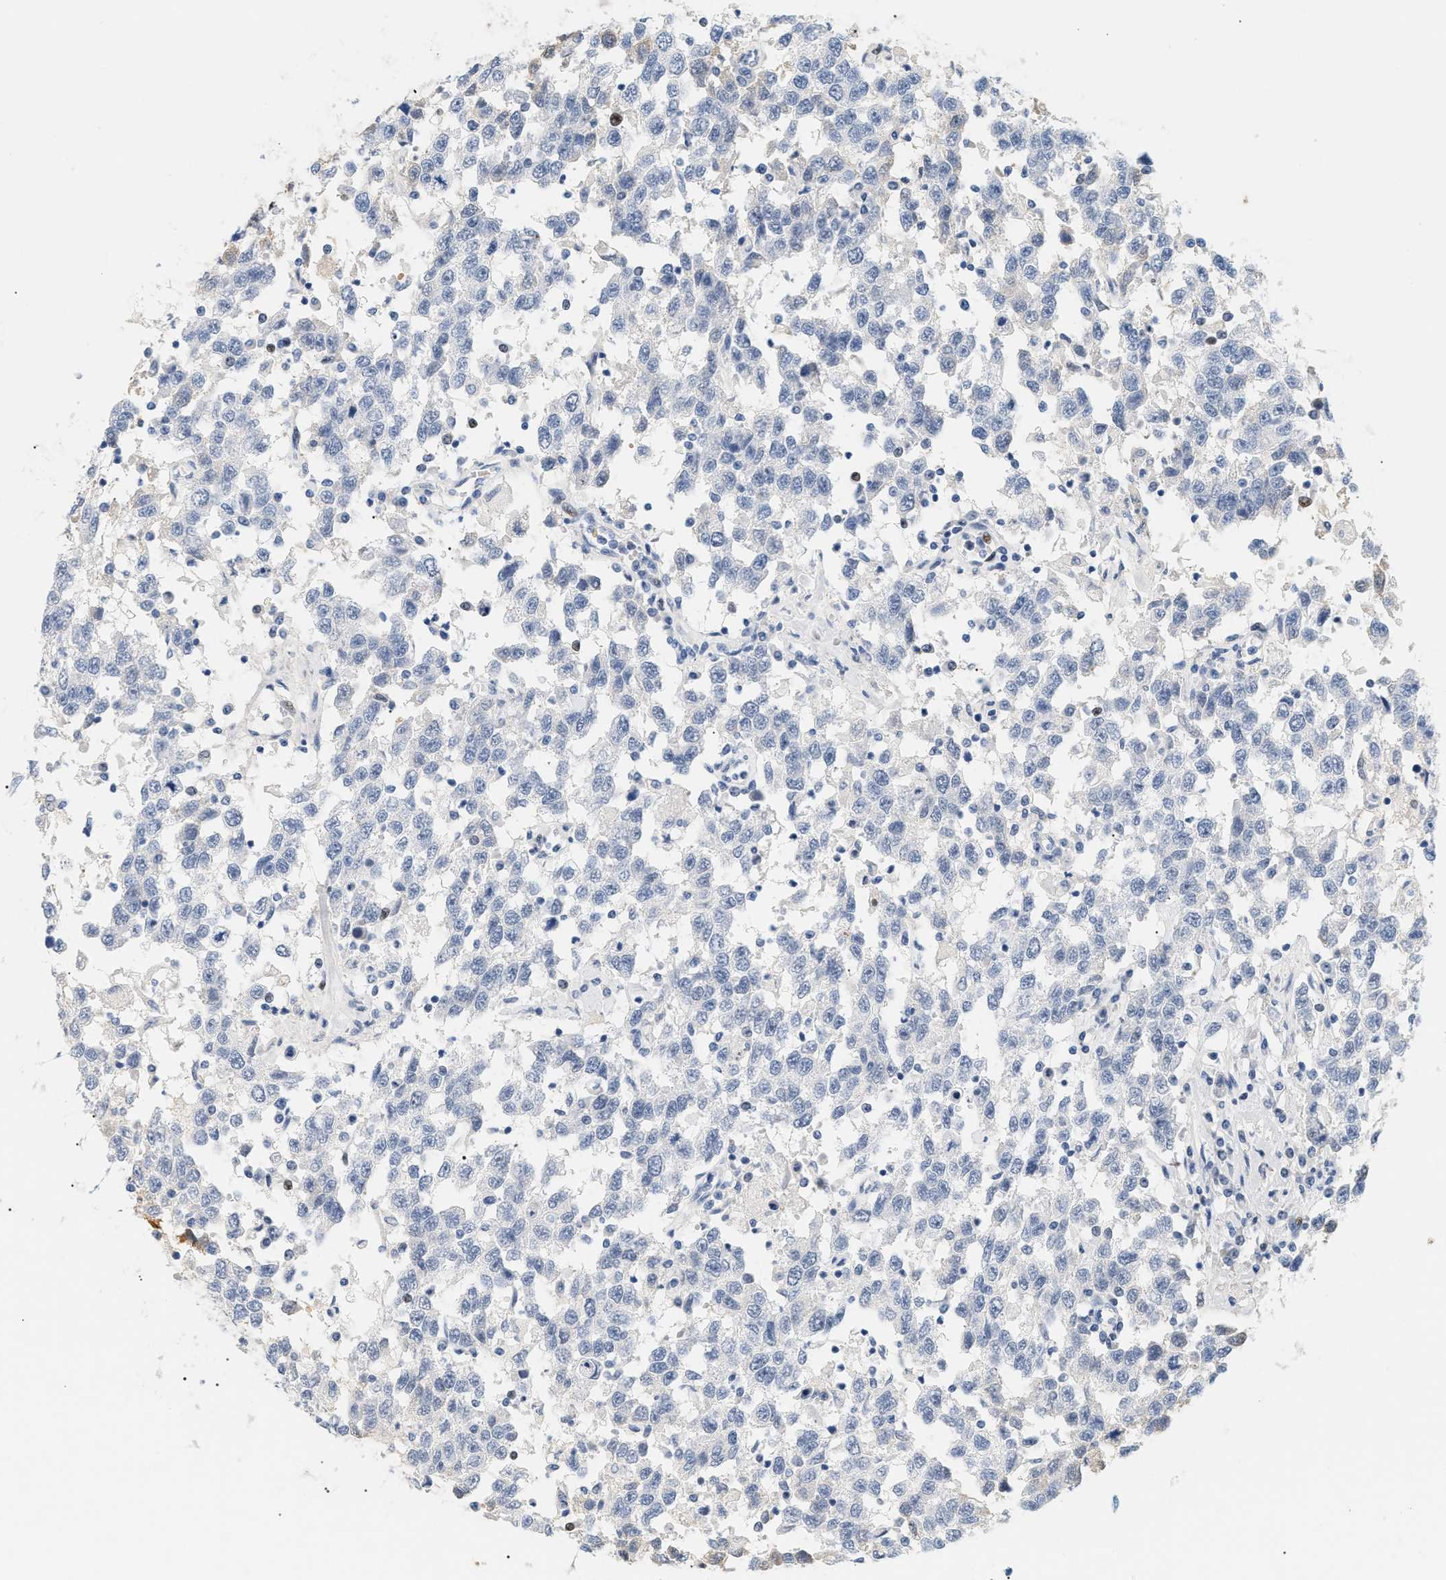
{"staining": {"intensity": "negative", "quantity": "none", "location": "none"}, "tissue": "testis cancer", "cell_type": "Tumor cells", "image_type": "cancer", "snomed": [{"axis": "morphology", "description": "Seminoma, NOS"}, {"axis": "topography", "description": "Testis"}], "caption": "This is an IHC image of human testis seminoma. There is no staining in tumor cells.", "gene": "CFH", "patient": {"sex": "male", "age": 41}}